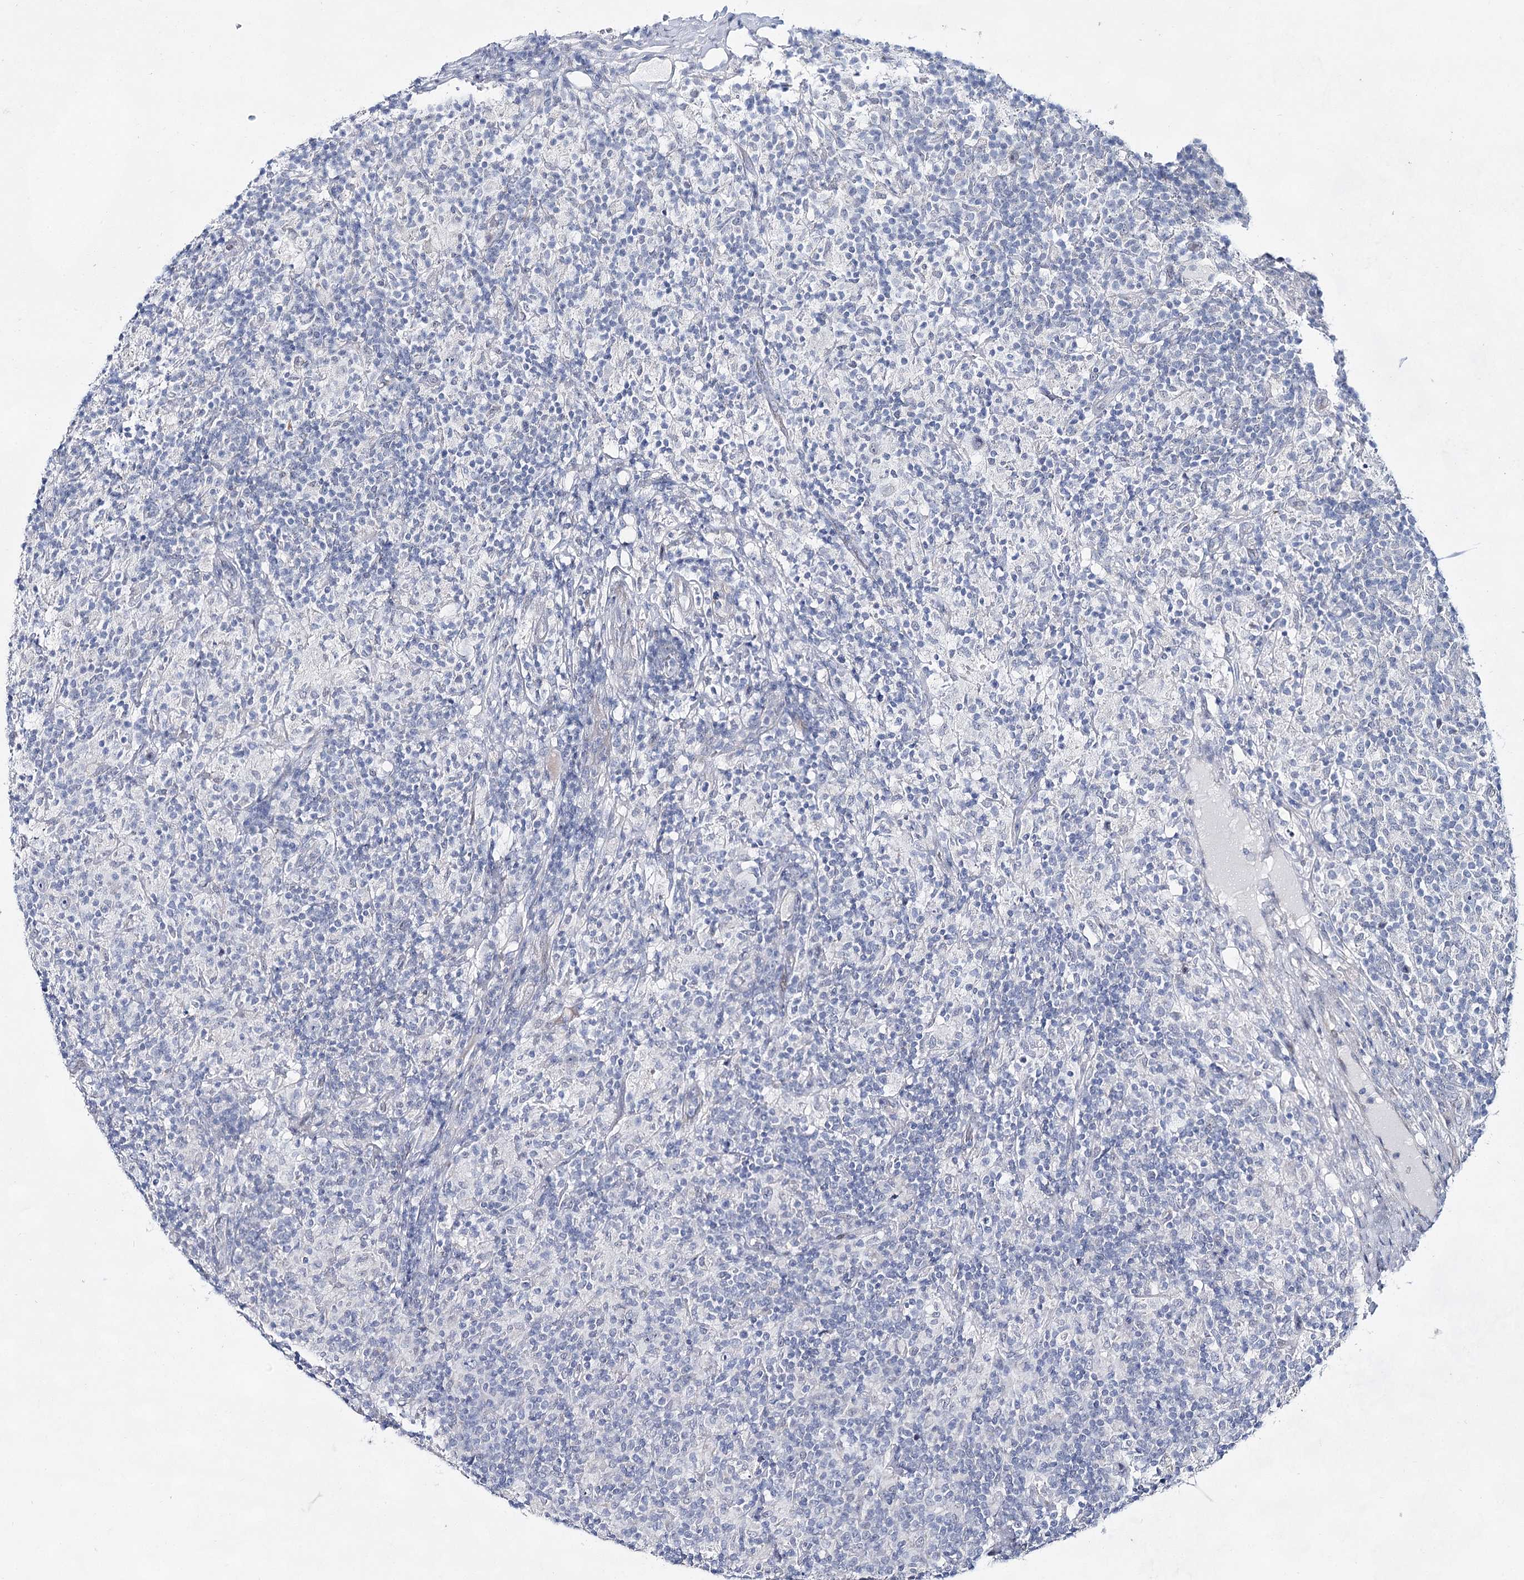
{"staining": {"intensity": "negative", "quantity": "none", "location": "none"}, "tissue": "lymphoma", "cell_type": "Tumor cells", "image_type": "cancer", "snomed": [{"axis": "morphology", "description": "Hodgkin's disease, NOS"}, {"axis": "topography", "description": "Lymph node"}], "caption": "This photomicrograph is of Hodgkin's disease stained with IHC to label a protein in brown with the nuclei are counter-stained blue. There is no positivity in tumor cells.", "gene": "BPHL", "patient": {"sex": "male", "age": 70}}